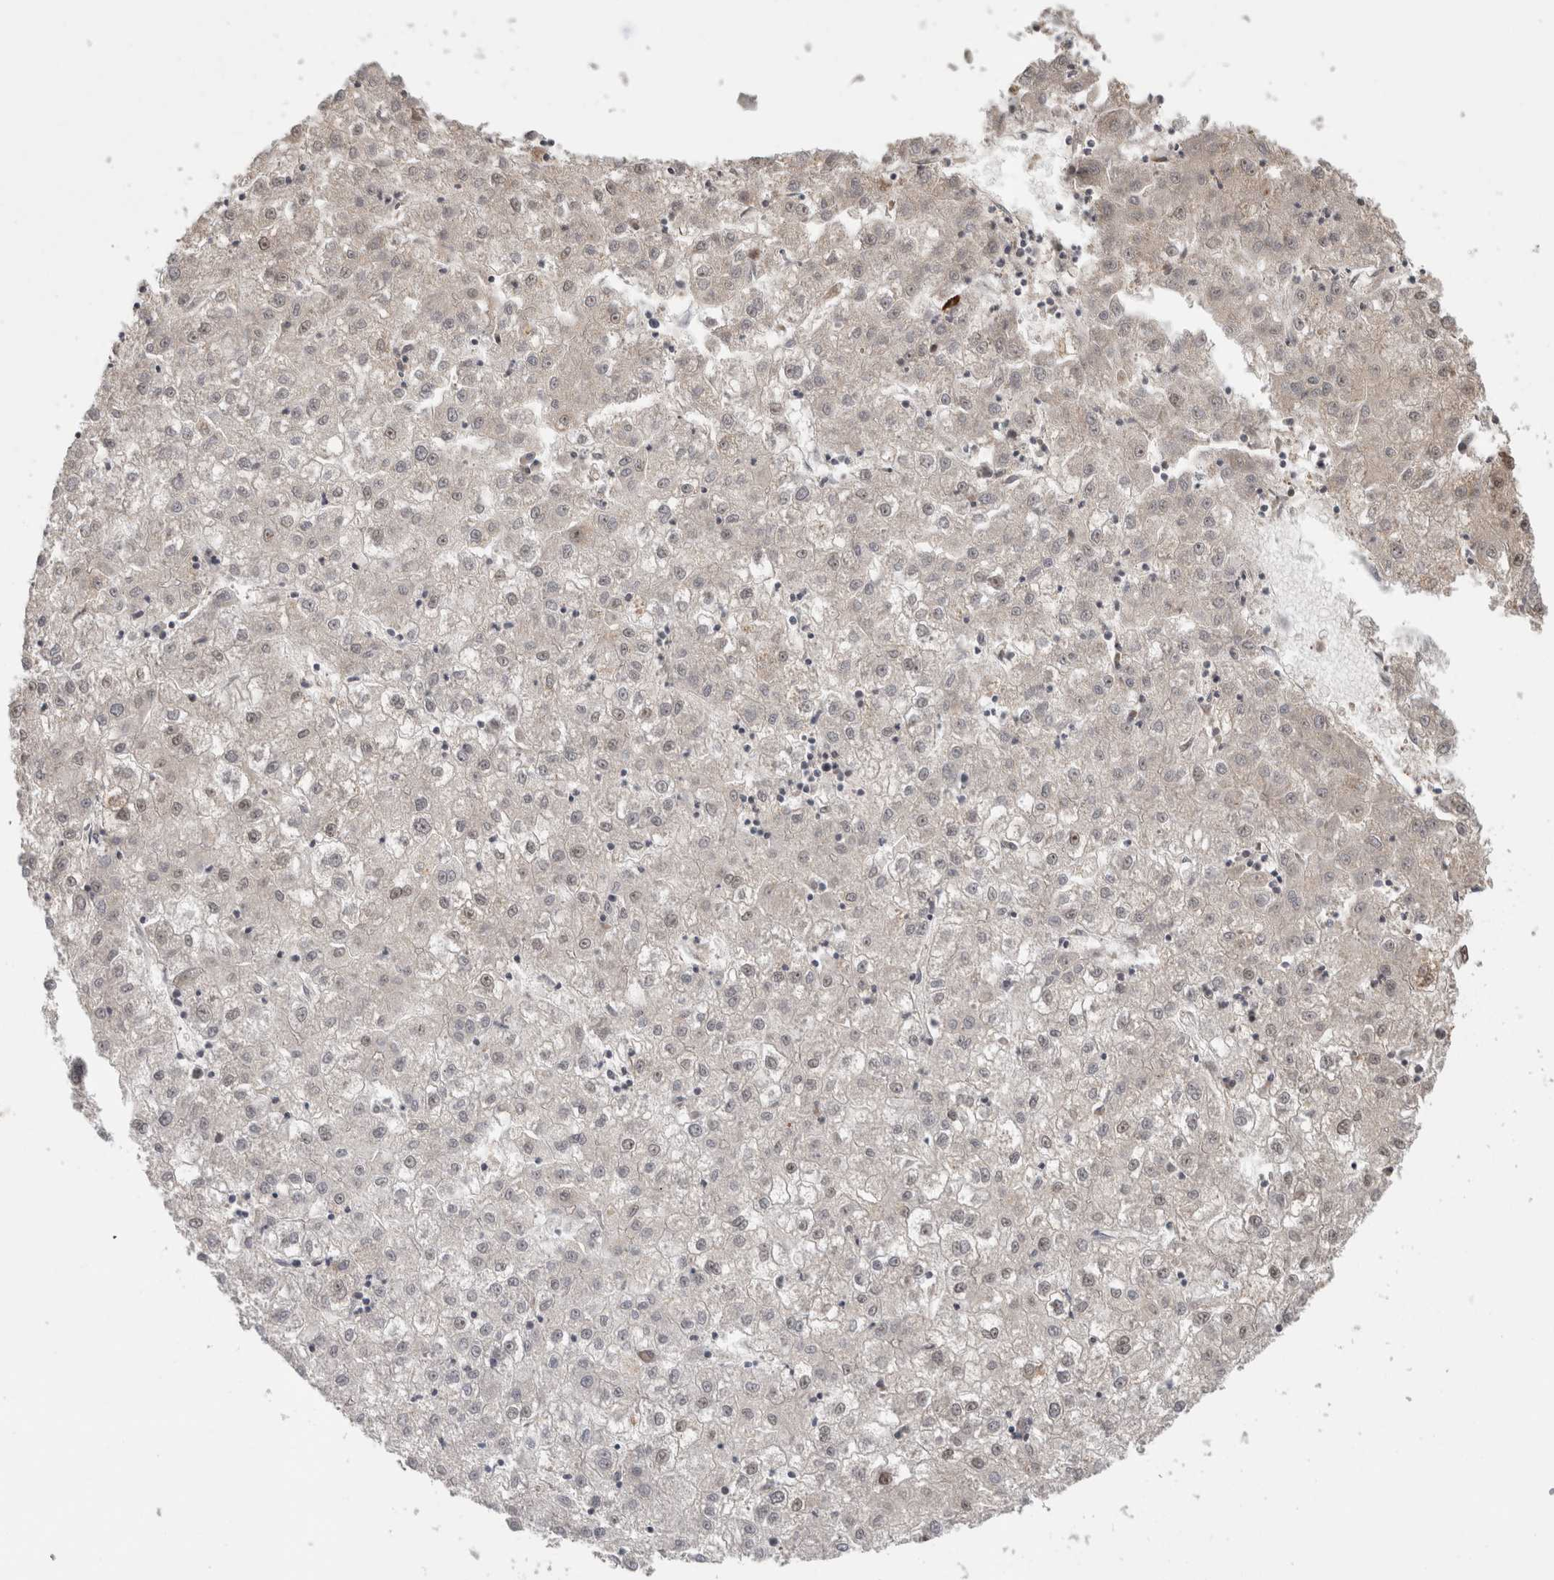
{"staining": {"intensity": "negative", "quantity": "none", "location": "none"}, "tissue": "liver cancer", "cell_type": "Tumor cells", "image_type": "cancer", "snomed": [{"axis": "morphology", "description": "Carcinoma, Hepatocellular, NOS"}, {"axis": "topography", "description": "Liver"}], "caption": "Immunohistochemistry photomicrograph of hepatocellular carcinoma (liver) stained for a protein (brown), which displays no staining in tumor cells.", "gene": "WASF2", "patient": {"sex": "male", "age": 72}}